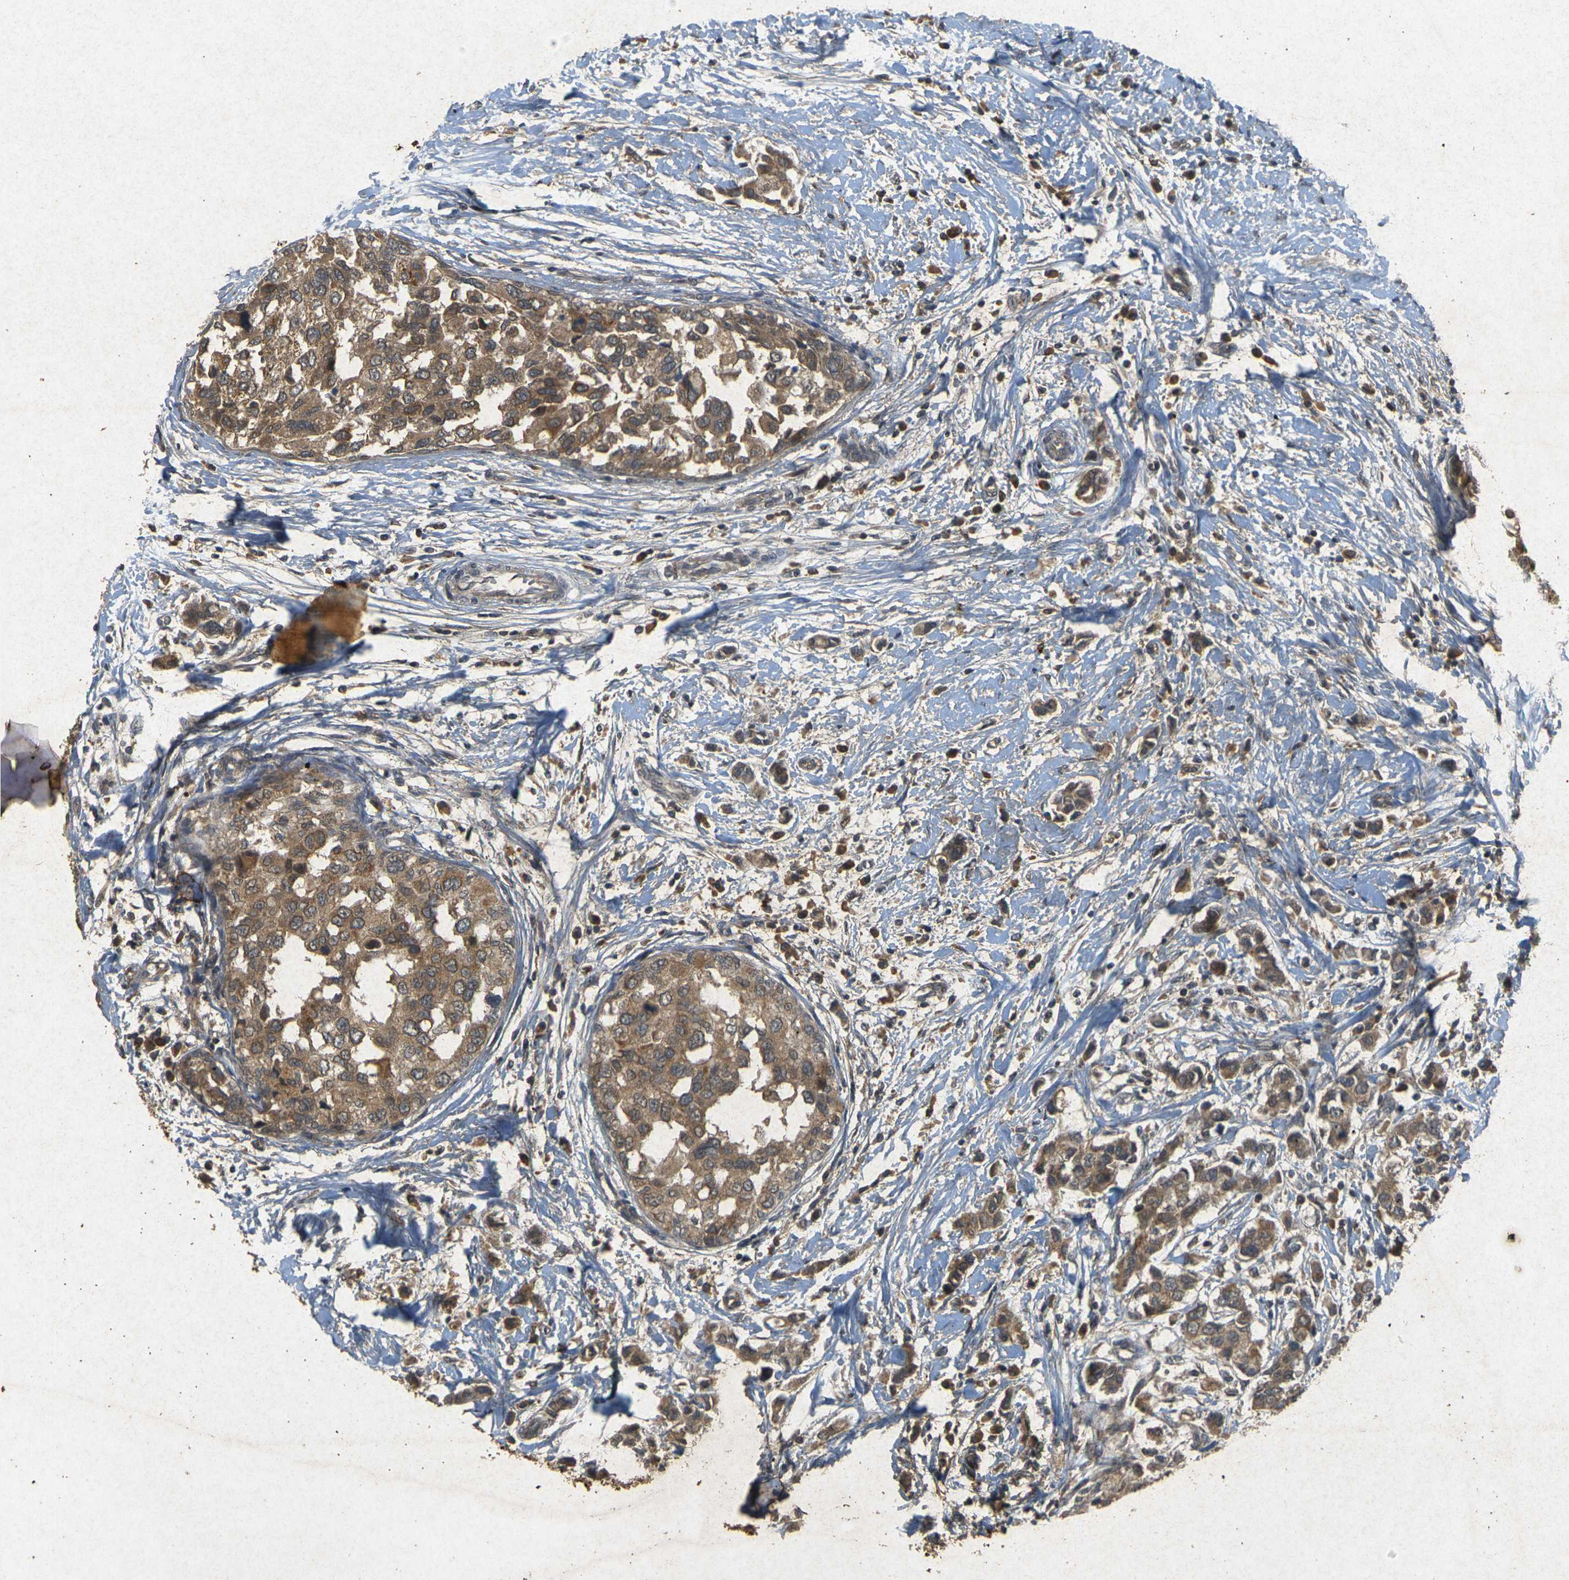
{"staining": {"intensity": "moderate", "quantity": ">75%", "location": "cytoplasmic/membranous"}, "tissue": "breast cancer", "cell_type": "Tumor cells", "image_type": "cancer", "snomed": [{"axis": "morphology", "description": "Normal tissue, NOS"}, {"axis": "morphology", "description": "Duct carcinoma"}, {"axis": "topography", "description": "Breast"}], "caption": "High-power microscopy captured an immunohistochemistry (IHC) photomicrograph of breast cancer, revealing moderate cytoplasmic/membranous staining in approximately >75% of tumor cells. Nuclei are stained in blue.", "gene": "ERN1", "patient": {"sex": "female", "age": 50}}